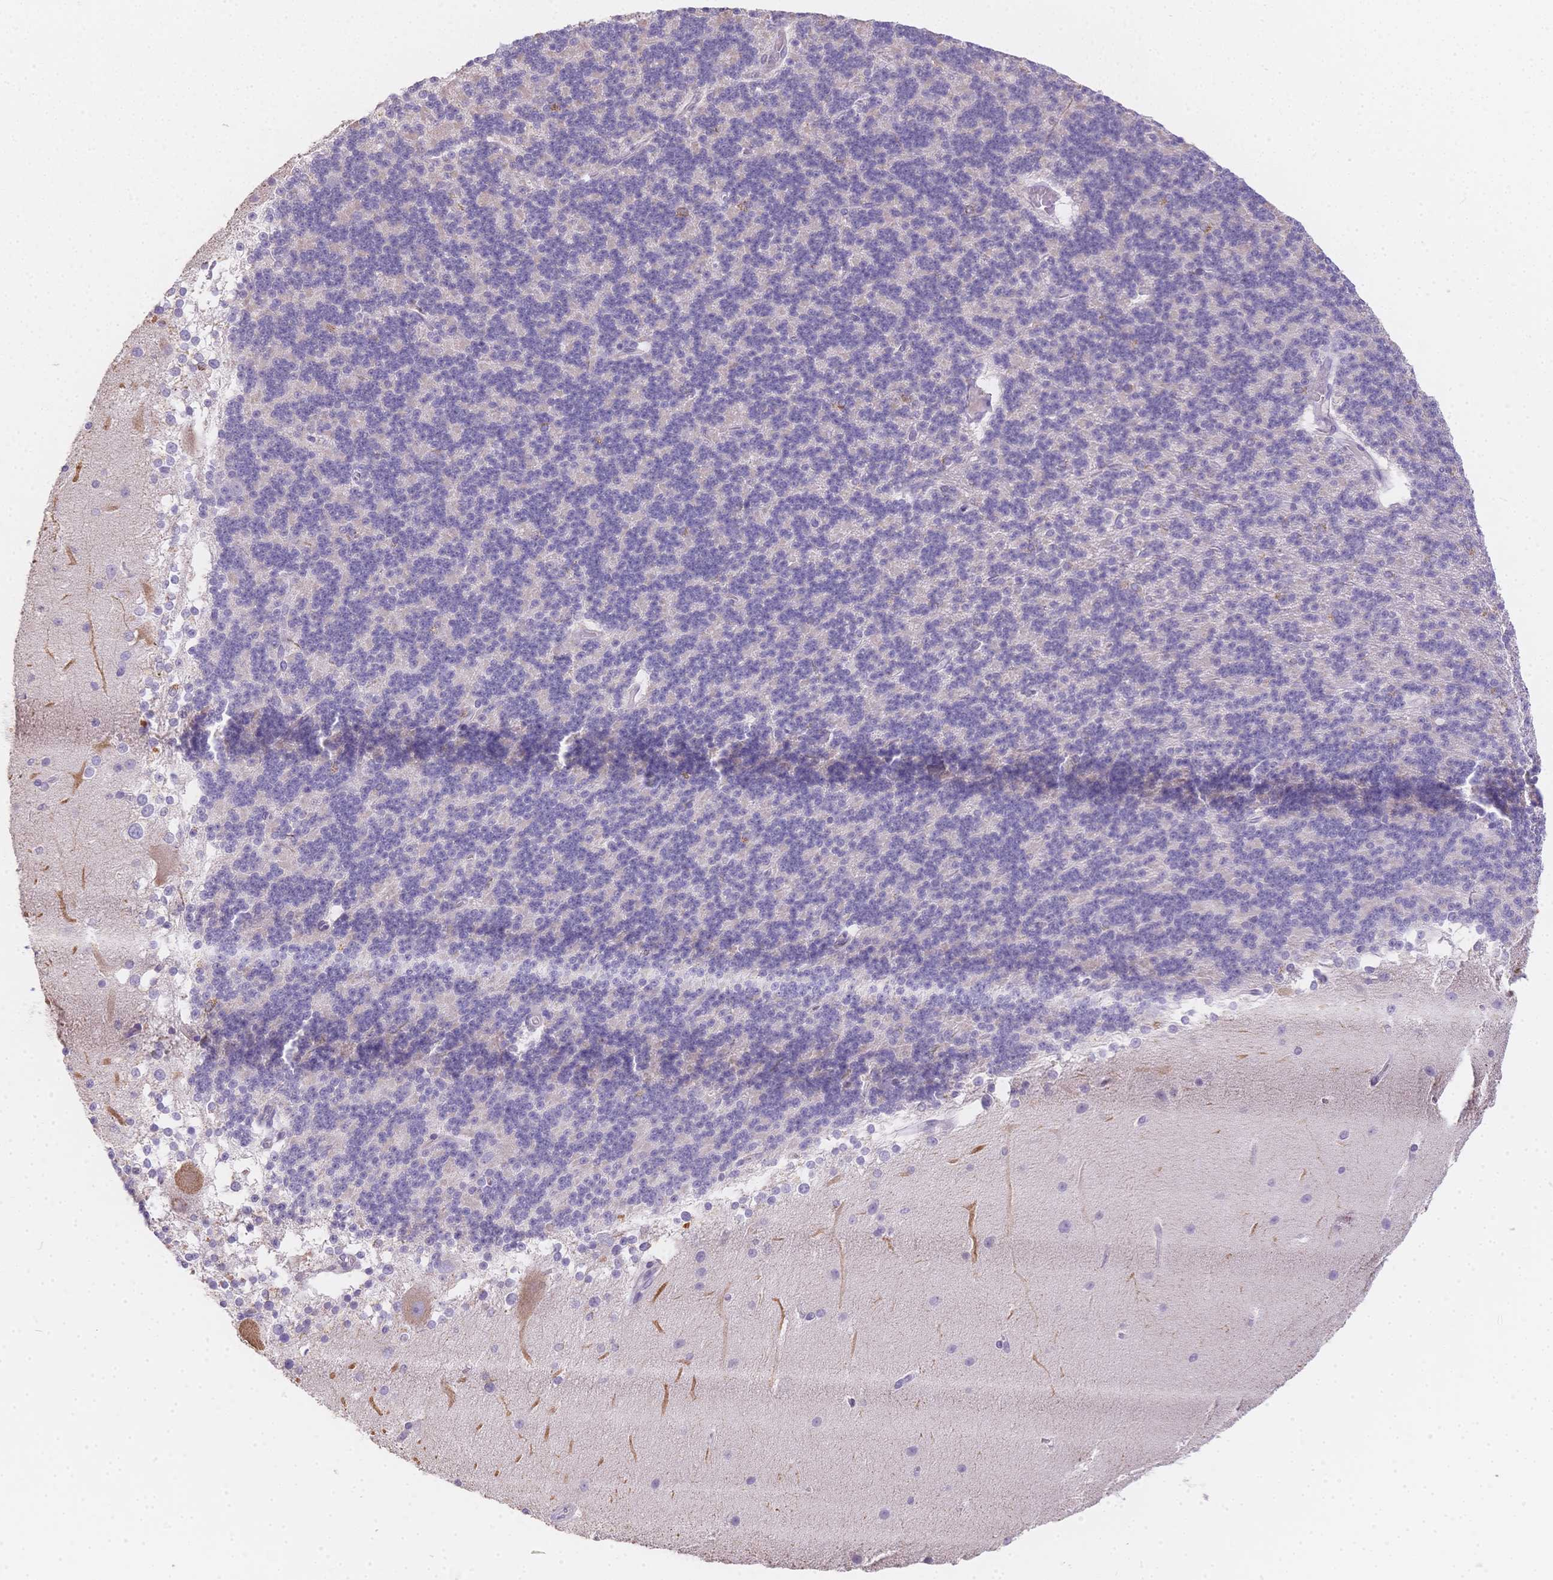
{"staining": {"intensity": "negative", "quantity": "none", "location": "none"}, "tissue": "cerebellum", "cell_type": "Cells in granular layer", "image_type": "normal", "snomed": [{"axis": "morphology", "description": "Normal tissue, NOS"}, {"axis": "topography", "description": "Cerebellum"}], "caption": "This histopathology image is of benign cerebellum stained with IHC to label a protein in brown with the nuclei are counter-stained blue. There is no expression in cells in granular layer. Nuclei are stained in blue.", "gene": "SMYD1", "patient": {"sex": "female", "age": 19}}